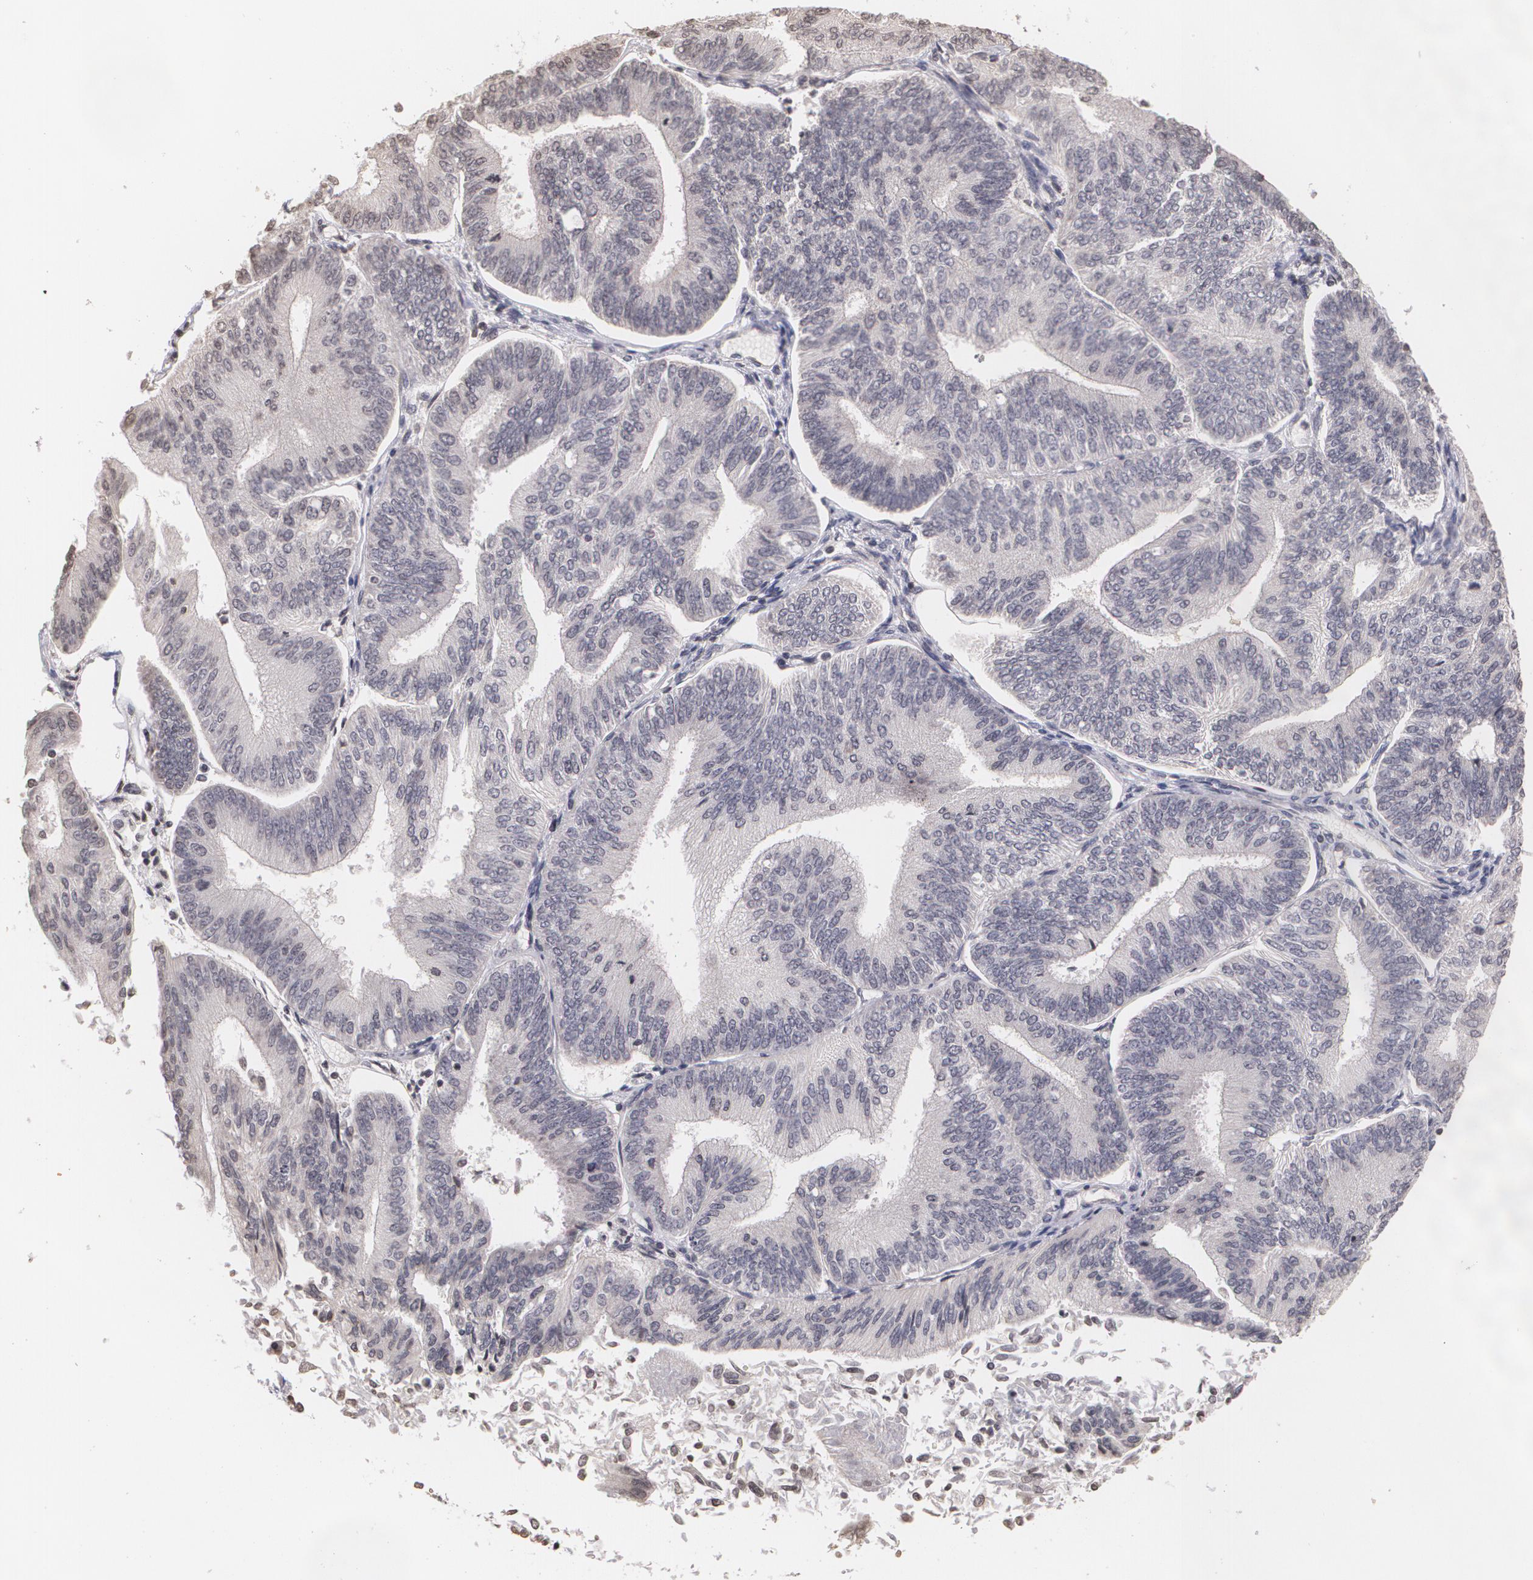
{"staining": {"intensity": "negative", "quantity": "none", "location": "none"}, "tissue": "endometrial cancer", "cell_type": "Tumor cells", "image_type": "cancer", "snomed": [{"axis": "morphology", "description": "Adenocarcinoma, NOS"}, {"axis": "topography", "description": "Endometrium"}], "caption": "This is a histopathology image of immunohistochemistry (IHC) staining of endometrial cancer (adenocarcinoma), which shows no staining in tumor cells. (Immunohistochemistry, brightfield microscopy, high magnification).", "gene": "THRB", "patient": {"sex": "female", "age": 55}}